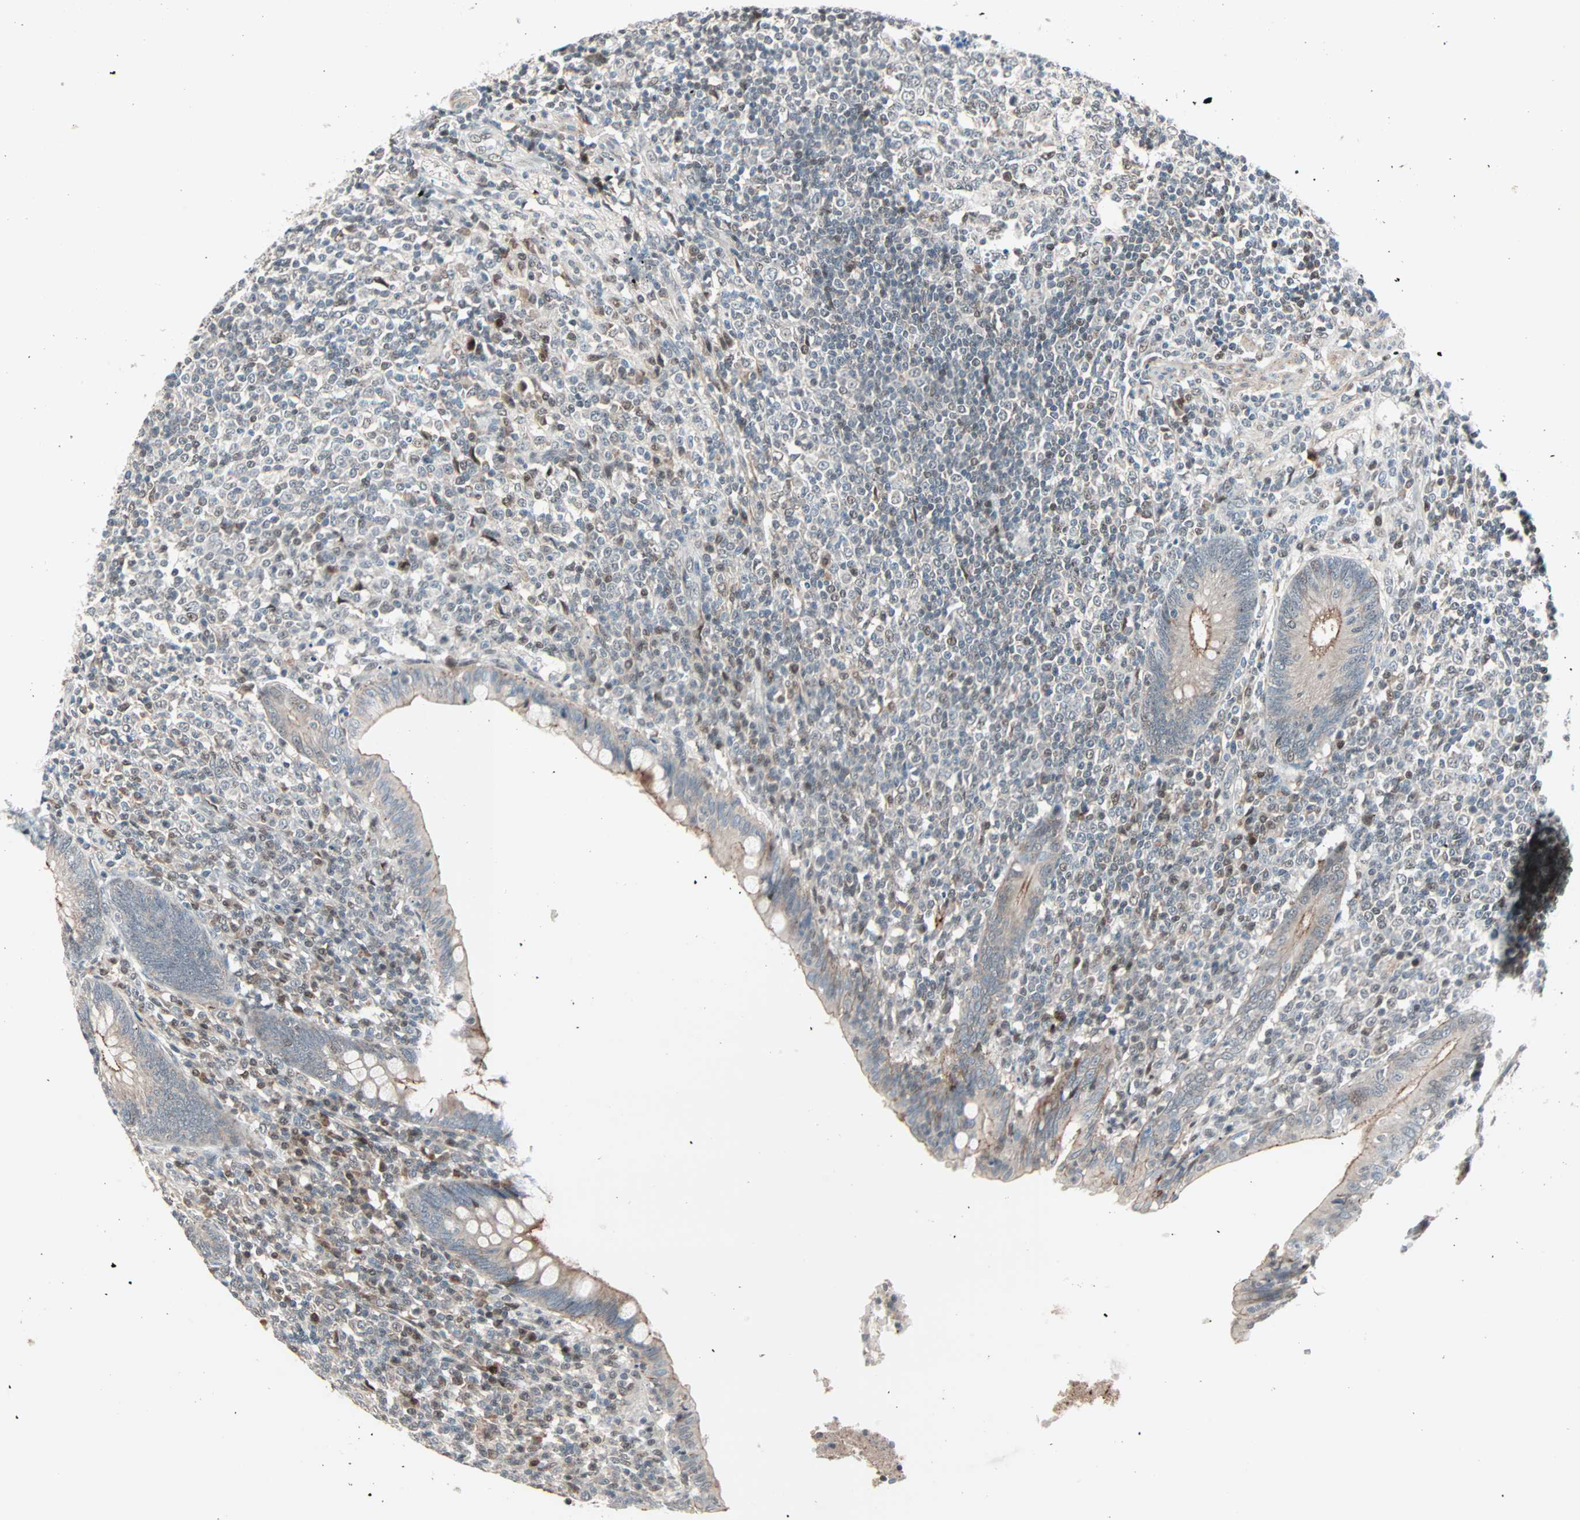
{"staining": {"intensity": "moderate", "quantity": "25%-75%", "location": "cytoplasmic/membranous"}, "tissue": "appendix", "cell_type": "Glandular cells", "image_type": "normal", "snomed": [{"axis": "morphology", "description": "Normal tissue, NOS"}, {"axis": "topography", "description": "Appendix"}], "caption": "Immunohistochemistry photomicrograph of benign human appendix stained for a protein (brown), which reveals medium levels of moderate cytoplasmic/membranous expression in about 25%-75% of glandular cells.", "gene": "CBX4", "patient": {"sex": "female", "age": 66}}